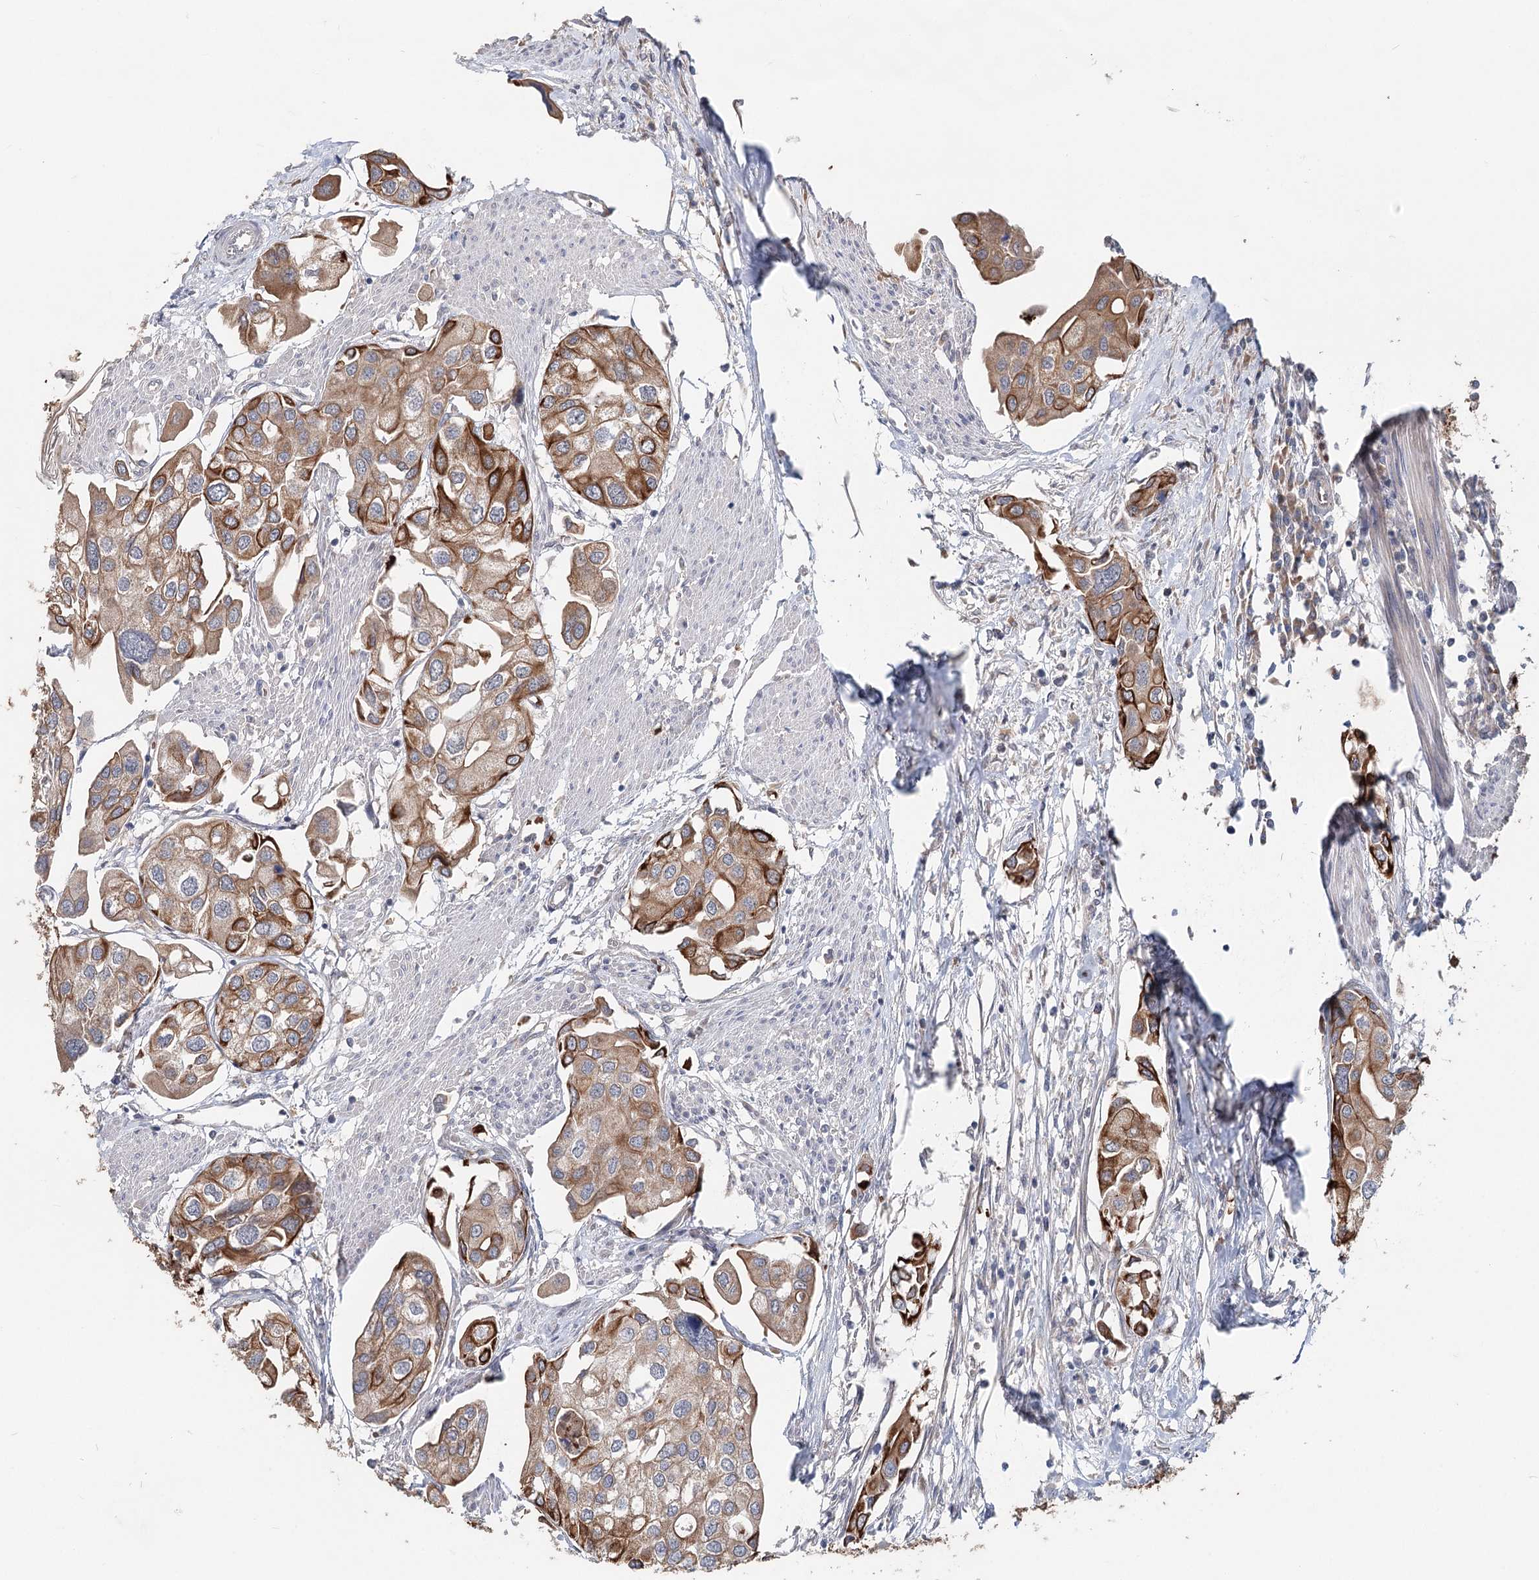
{"staining": {"intensity": "moderate", "quantity": ">75%", "location": "cytoplasmic/membranous"}, "tissue": "urothelial cancer", "cell_type": "Tumor cells", "image_type": "cancer", "snomed": [{"axis": "morphology", "description": "Urothelial carcinoma, High grade"}, {"axis": "topography", "description": "Urinary bladder"}], "caption": "Immunohistochemistry (IHC) histopathology image of neoplastic tissue: human urothelial cancer stained using immunohistochemistry (IHC) reveals medium levels of moderate protein expression localized specifically in the cytoplasmic/membranous of tumor cells, appearing as a cytoplasmic/membranous brown color.", "gene": "FBXO7", "patient": {"sex": "male", "age": 64}}